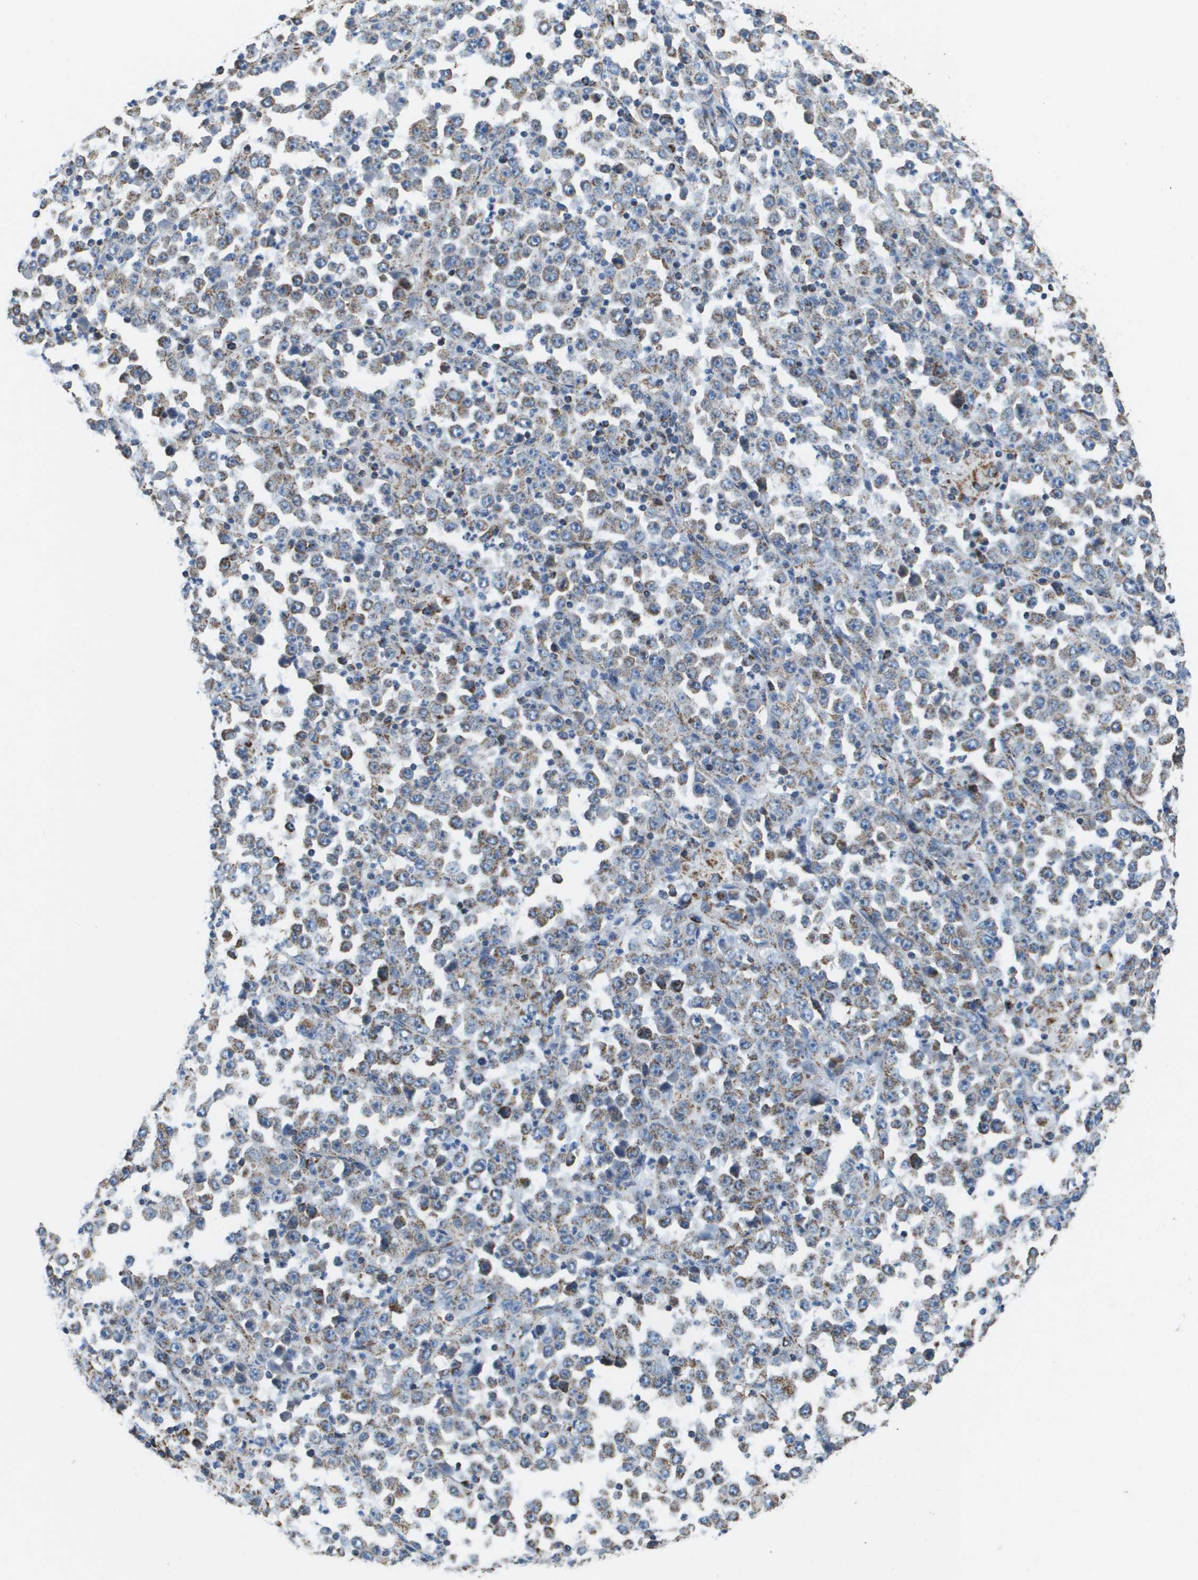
{"staining": {"intensity": "moderate", "quantity": ">75%", "location": "cytoplasmic/membranous"}, "tissue": "stomach cancer", "cell_type": "Tumor cells", "image_type": "cancer", "snomed": [{"axis": "morphology", "description": "Normal tissue, NOS"}, {"axis": "morphology", "description": "Adenocarcinoma, NOS"}, {"axis": "topography", "description": "Stomach, upper"}, {"axis": "topography", "description": "Stomach"}], "caption": "Human stomach adenocarcinoma stained for a protein (brown) displays moderate cytoplasmic/membranous positive staining in approximately >75% of tumor cells.", "gene": "ATP5F1B", "patient": {"sex": "male", "age": 59}}